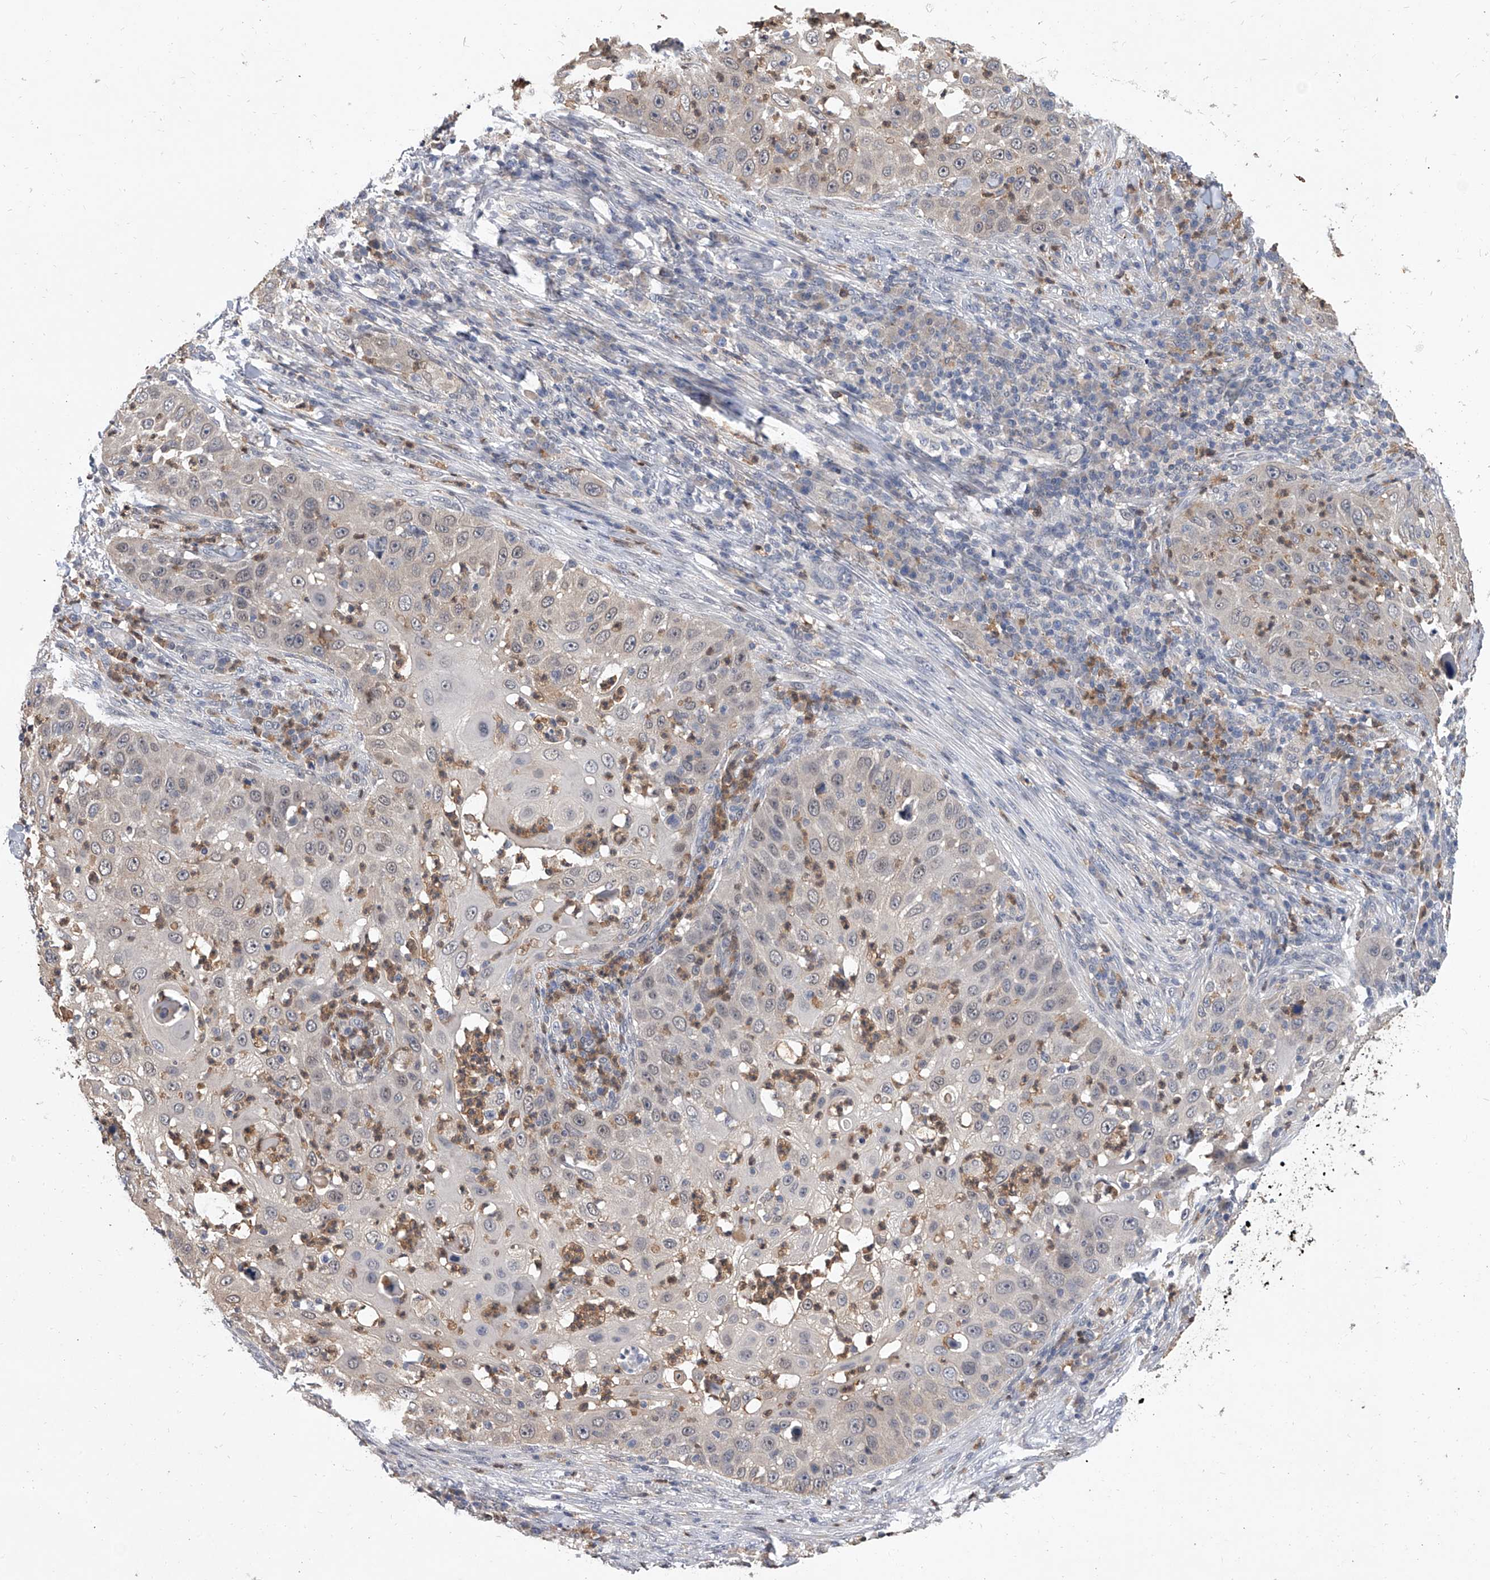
{"staining": {"intensity": "negative", "quantity": "none", "location": "none"}, "tissue": "skin cancer", "cell_type": "Tumor cells", "image_type": "cancer", "snomed": [{"axis": "morphology", "description": "Squamous cell carcinoma, NOS"}, {"axis": "topography", "description": "Skin"}], "caption": "A high-resolution photomicrograph shows immunohistochemistry (IHC) staining of skin cancer (squamous cell carcinoma), which shows no significant expression in tumor cells.", "gene": "BHLHE23", "patient": {"sex": "female", "age": 44}}